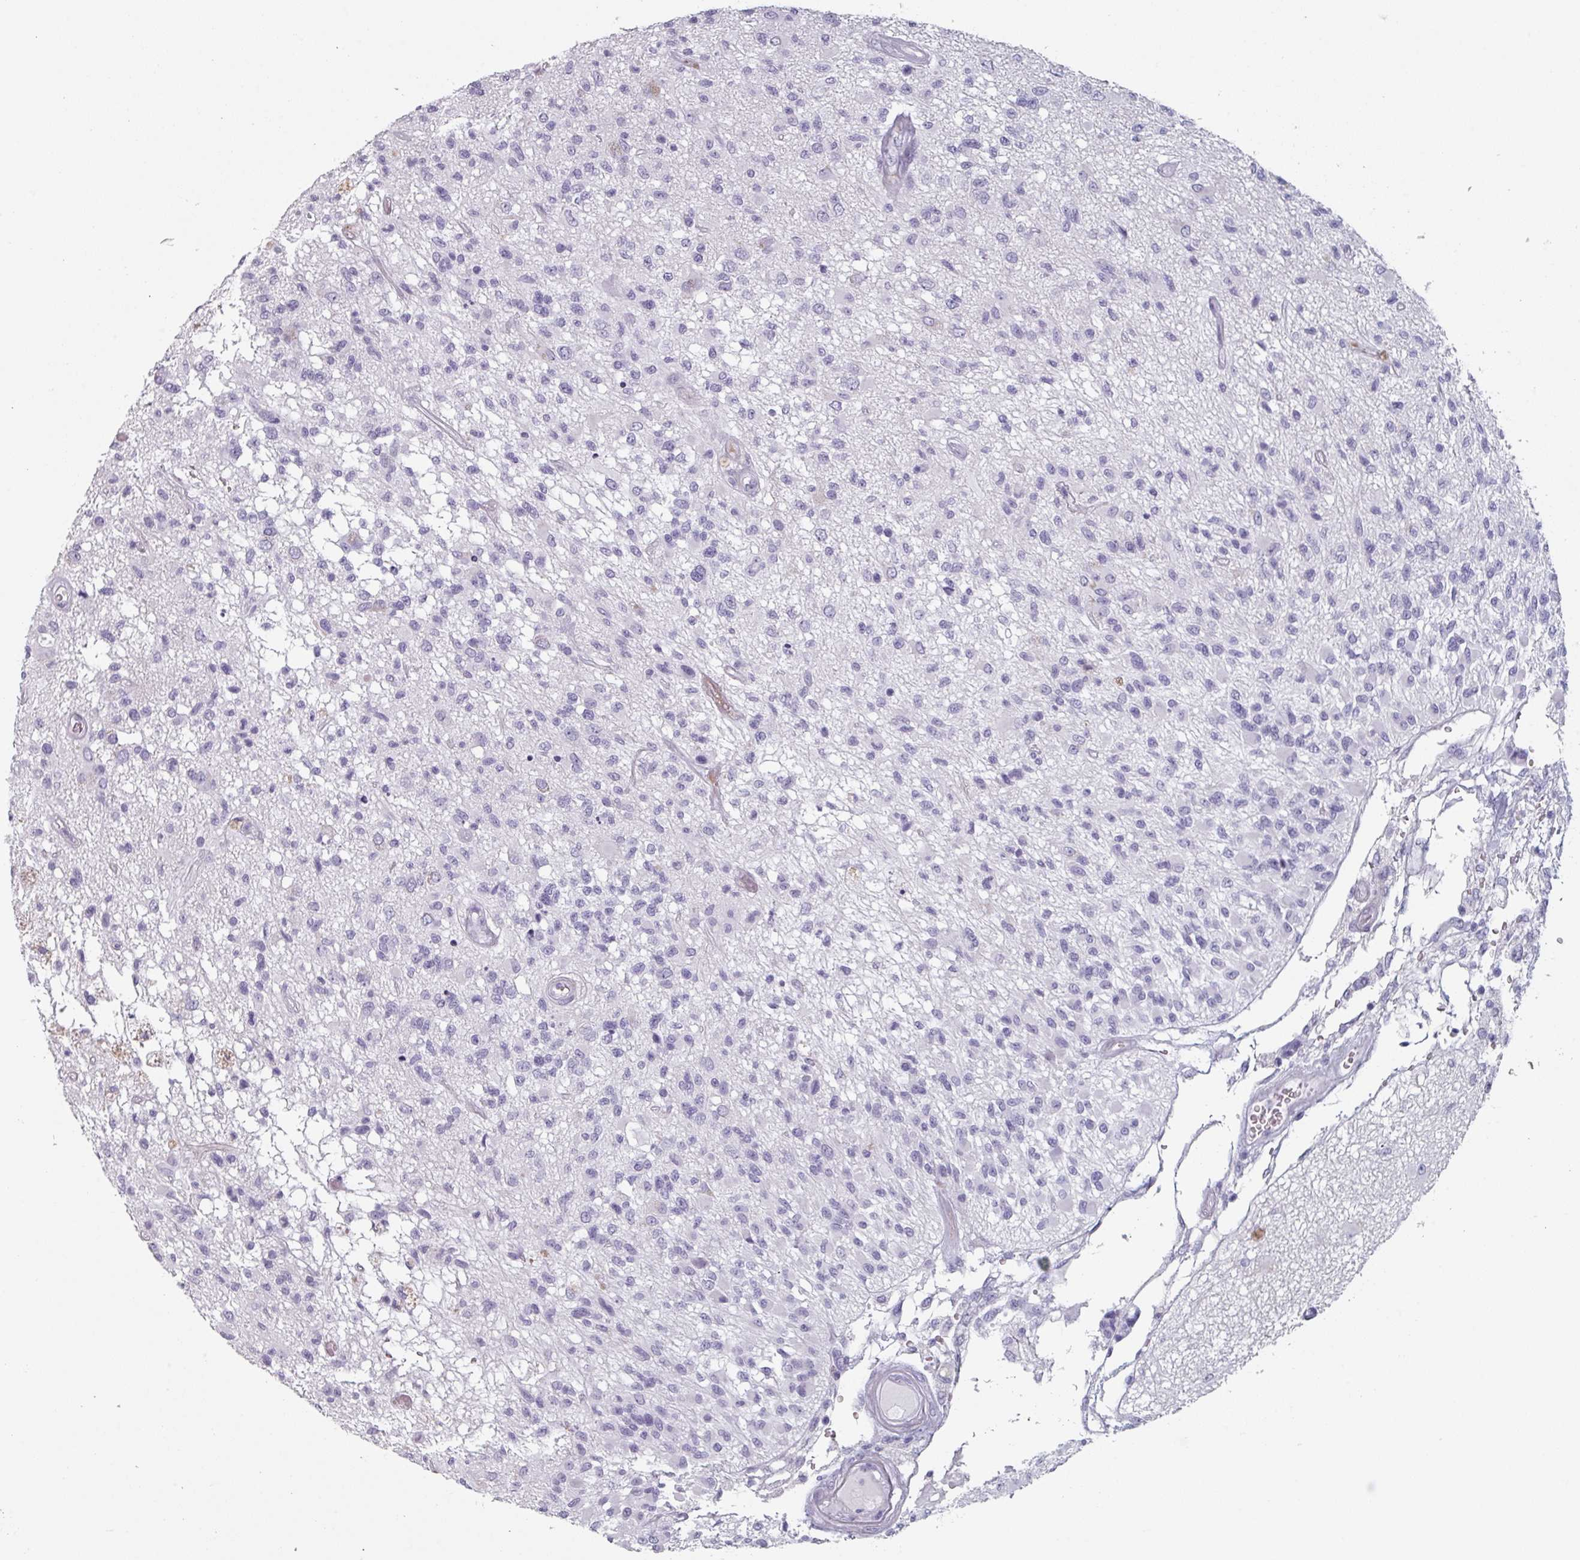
{"staining": {"intensity": "negative", "quantity": "none", "location": "none"}, "tissue": "glioma", "cell_type": "Tumor cells", "image_type": "cancer", "snomed": [{"axis": "morphology", "description": "Glioma, malignant, High grade"}, {"axis": "morphology", "description": "Glioblastoma, NOS"}, {"axis": "topography", "description": "Brain"}], "caption": "Image shows no significant protein positivity in tumor cells of glioma.", "gene": "SLC35G2", "patient": {"sex": "male", "age": 60}}